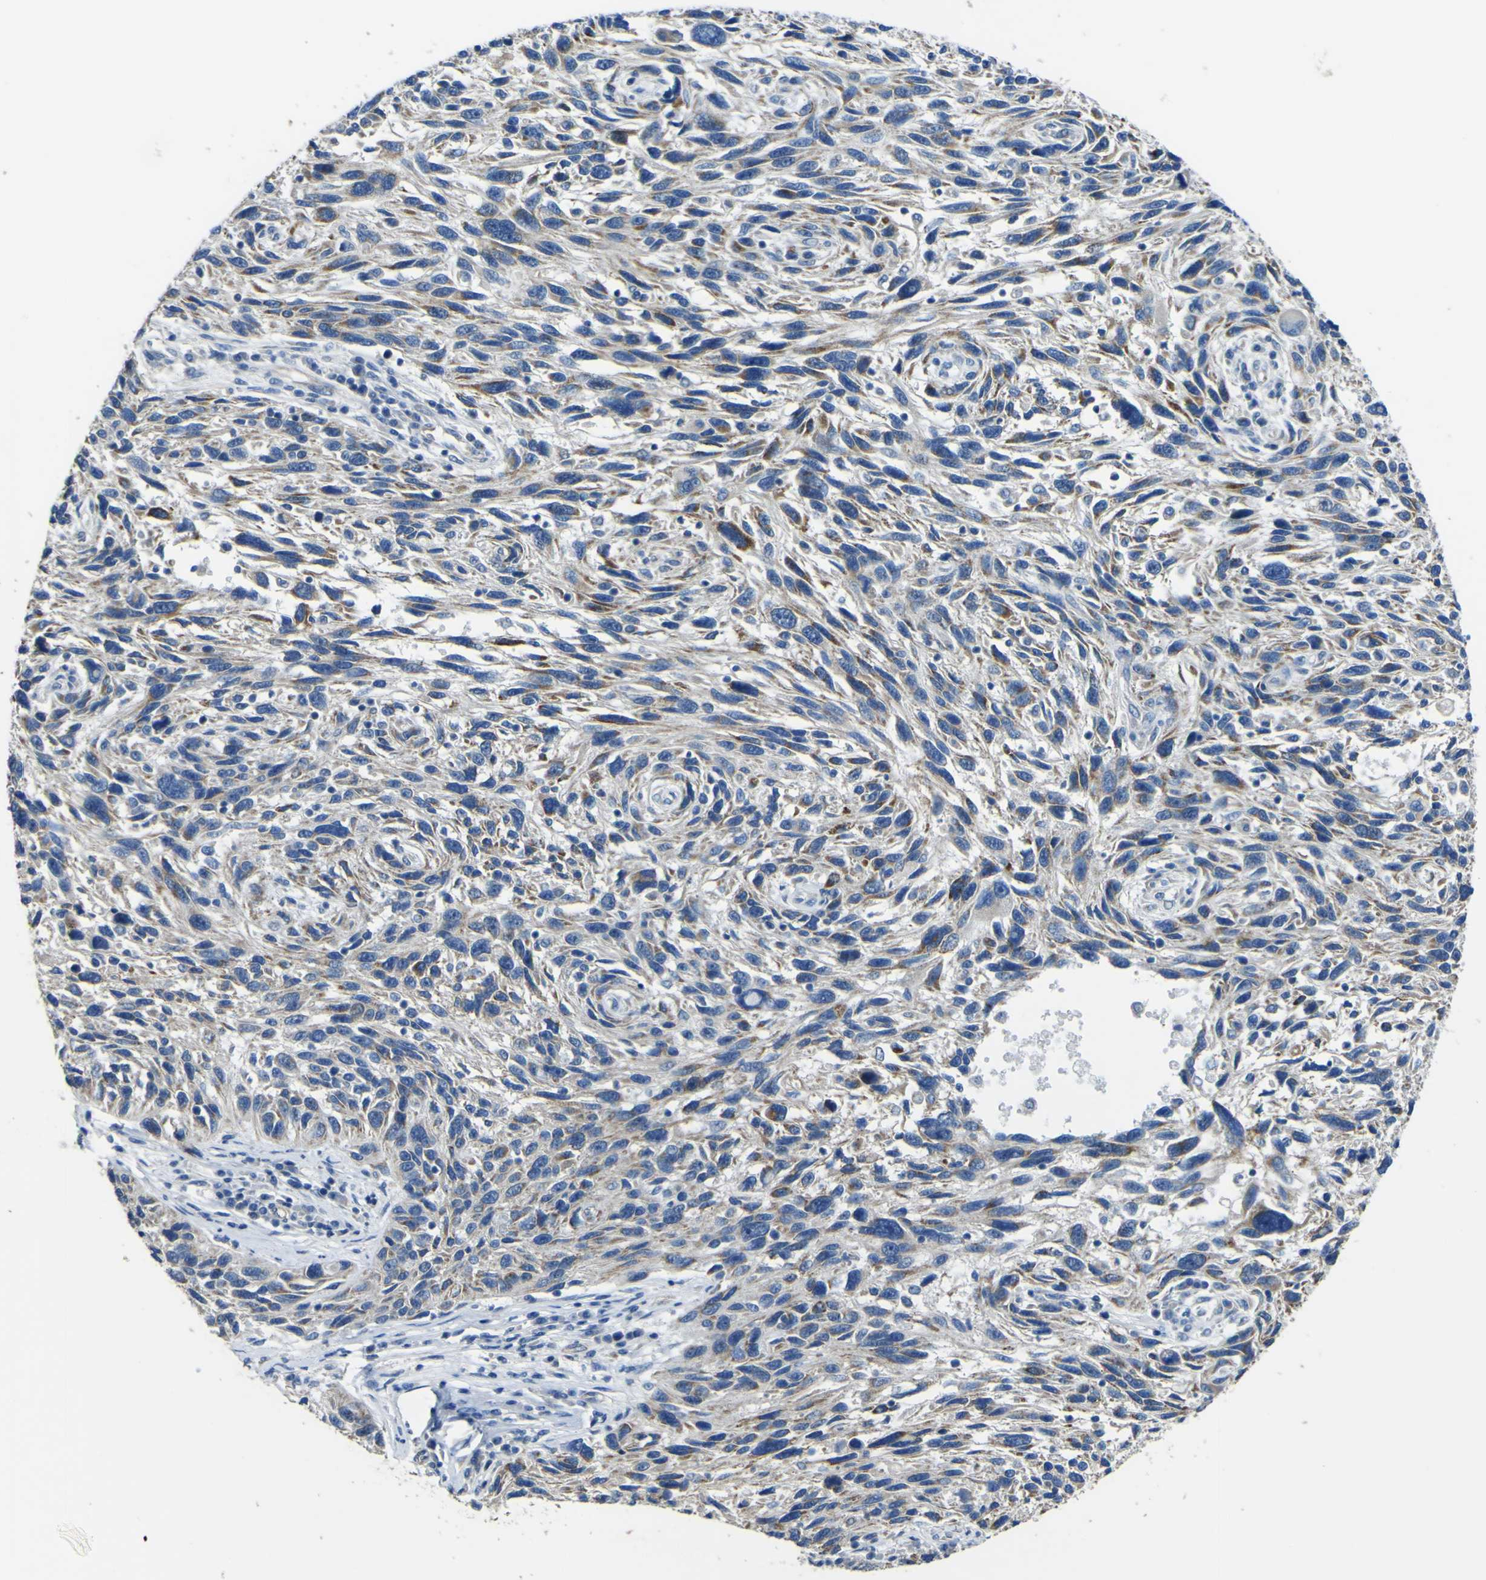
{"staining": {"intensity": "moderate", "quantity": "<25%", "location": "cytoplasmic/membranous"}, "tissue": "melanoma", "cell_type": "Tumor cells", "image_type": "cancer", "snomed": [{"axis": "morphology", "description": "Malignant melanoma, NOS"}, {"axis": "topography", "description": "Skin"}], "caption": "Malignant melanoma tissue shows moderate cytoplasmic/membranous positivity in approximately <25% of tumor cells The staining was performed using DAB (3,3'-diaminobenzidine) to visualize the protein expression in brown, while the nuclei were stained in blue with hematoxylin (Magnification: 20x).", "gene": "ALDH18A1", "patient": {"sex": "male", "age": 53}}